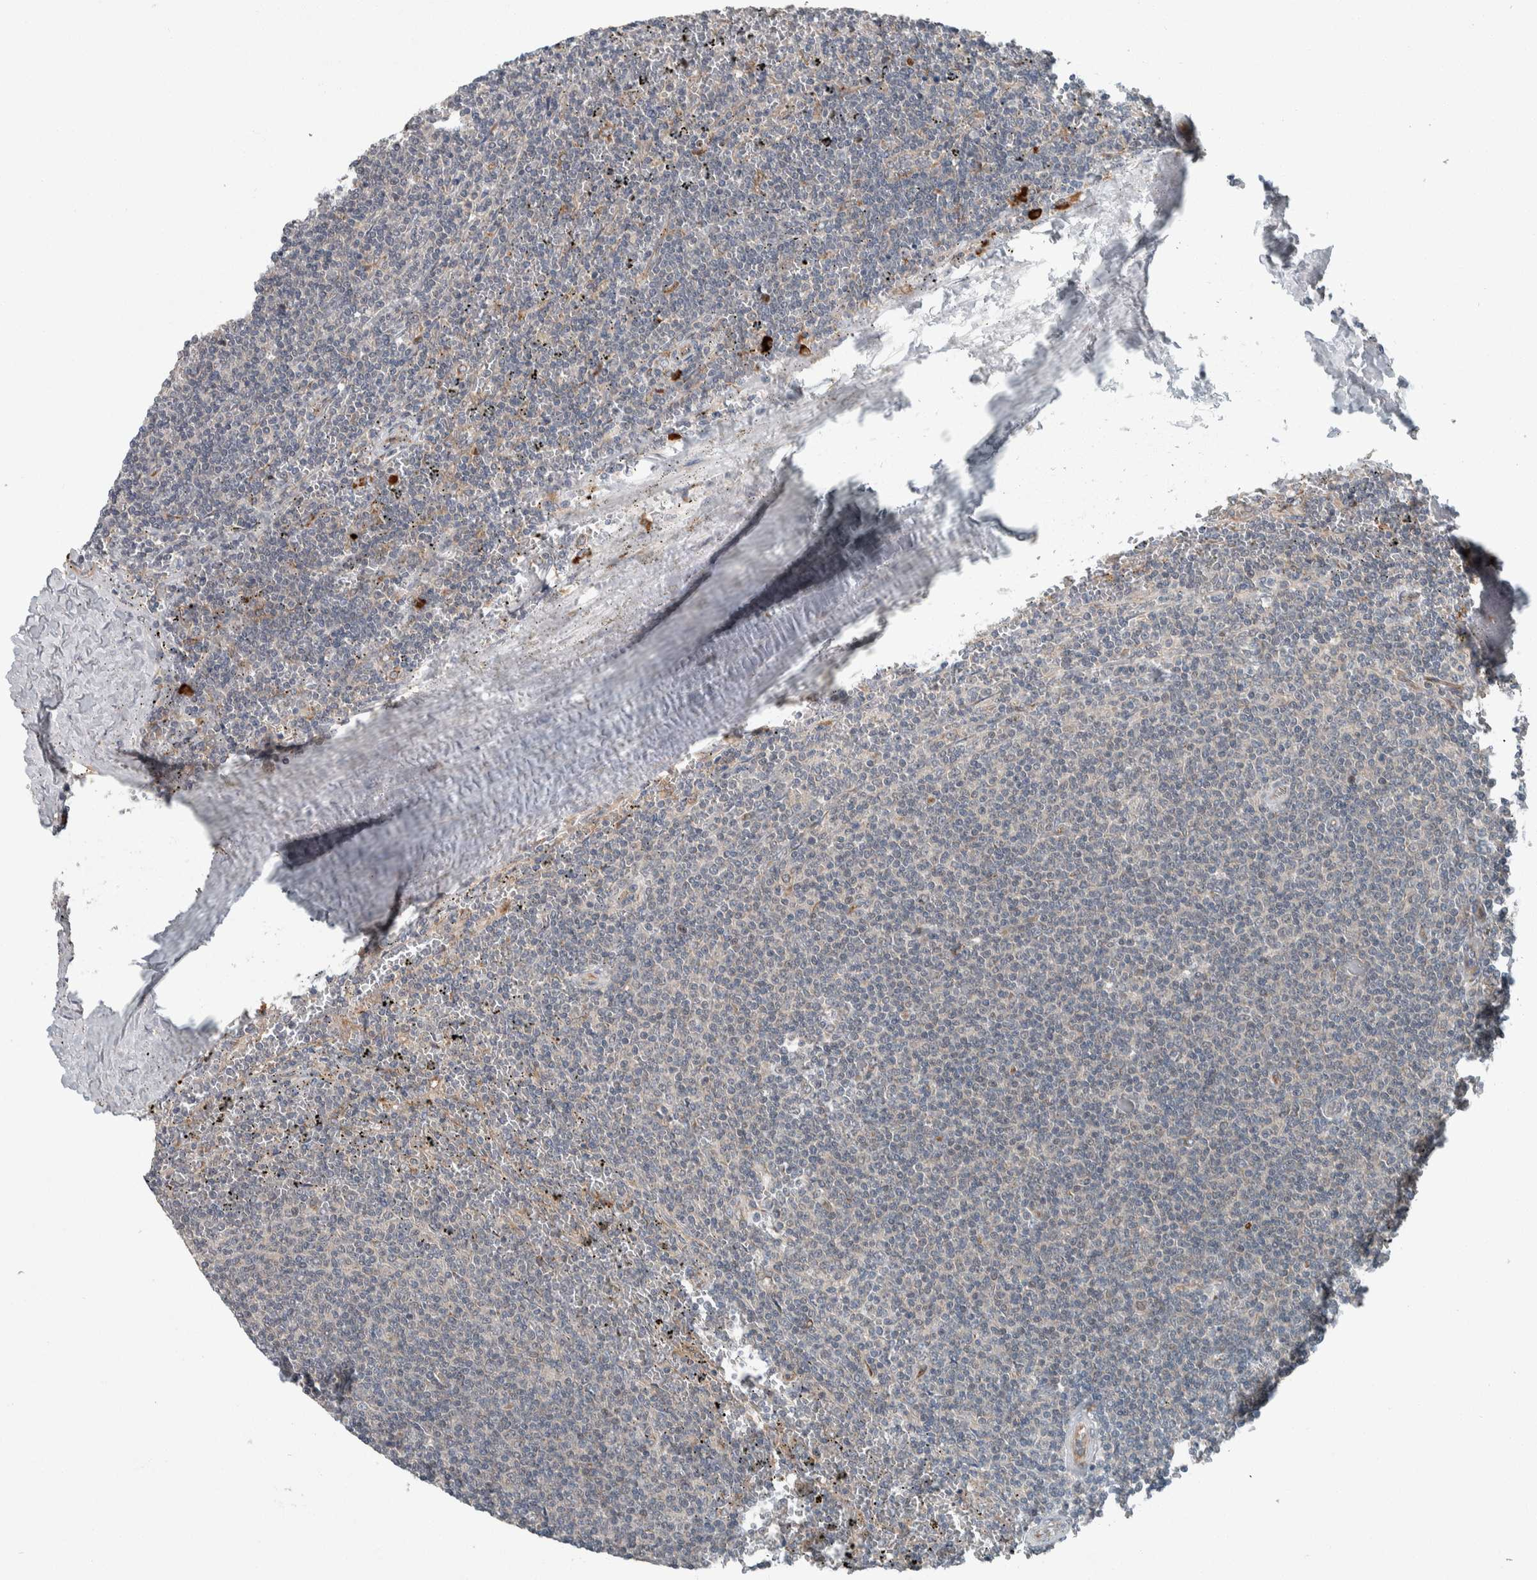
{"staining": {"intensity": "negative", "quantity": "none", "location": "none"}, "tissue": "lymphoma", "cell_type": "Tumor cells", "image_type": "cancer", "snomed": [{"axis": "morphology", "description": "Malignant lymphoma, non-Hodgkin's type, Low grade"}, {"axis": "topography", "description": "Spleen"}], "caption": "Lymphoma stained for a protein using IHC demonstrates no expression tumor cells.", "gene": "USP25", "patient": {"sex": "female", "age": 50}}